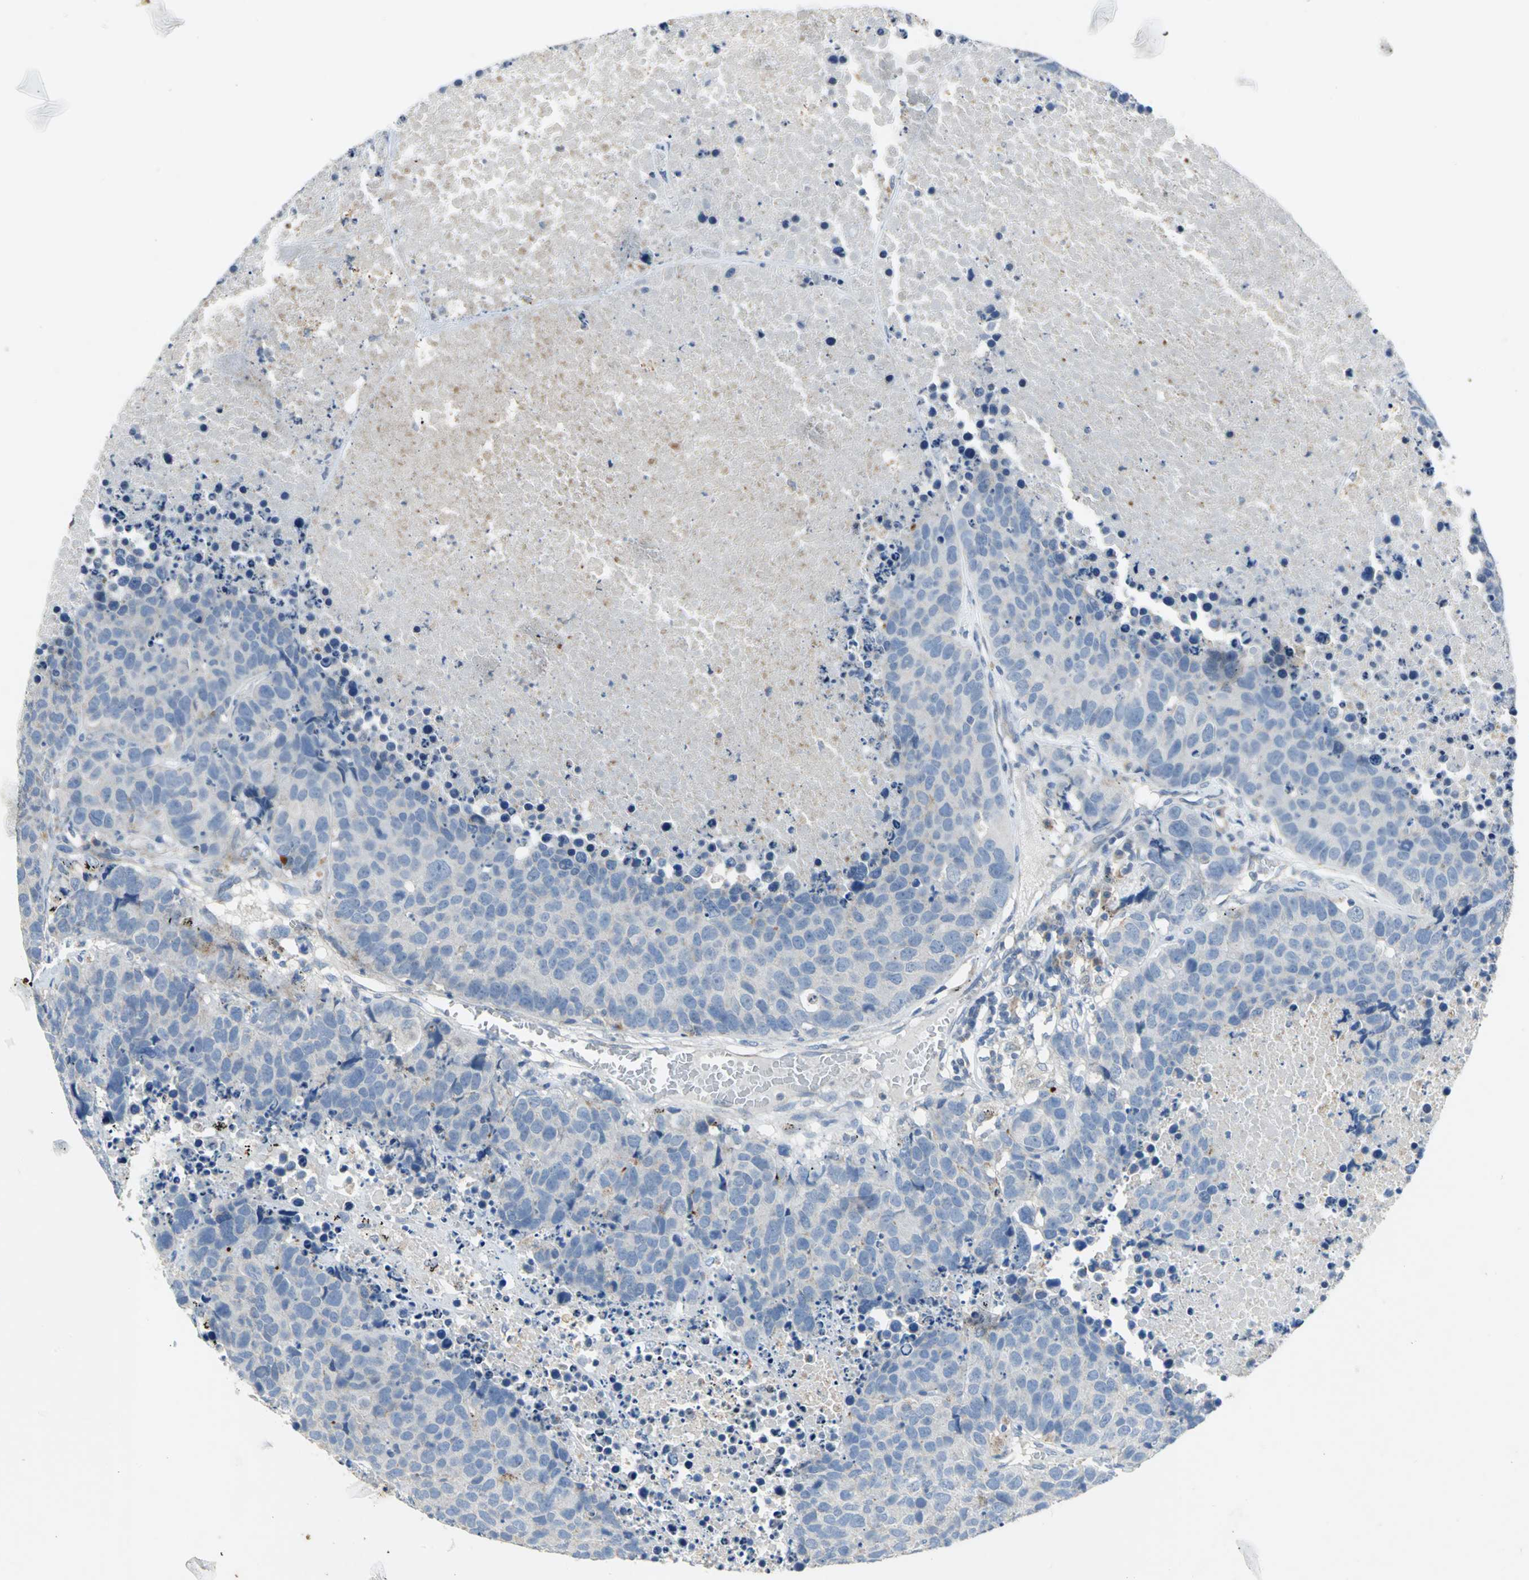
{"staining": {"intensity": "negative", "quantity": "none", "location": "none"}, "tissue": "carcinoid", "cell_type": "Tumor cells", "image_type": "cancer", "snomed": [{"axis": "morphology", "description": "Carcinoid, malignant, NOS"}, {"axis": "topography", "description": "Lung"}], "caption": "A histopathology image of human malignant carcinoid is negative for staining in tumor cells.", "gene": "SPPL2B", "patient": {"sex": "male", "age": 60}}